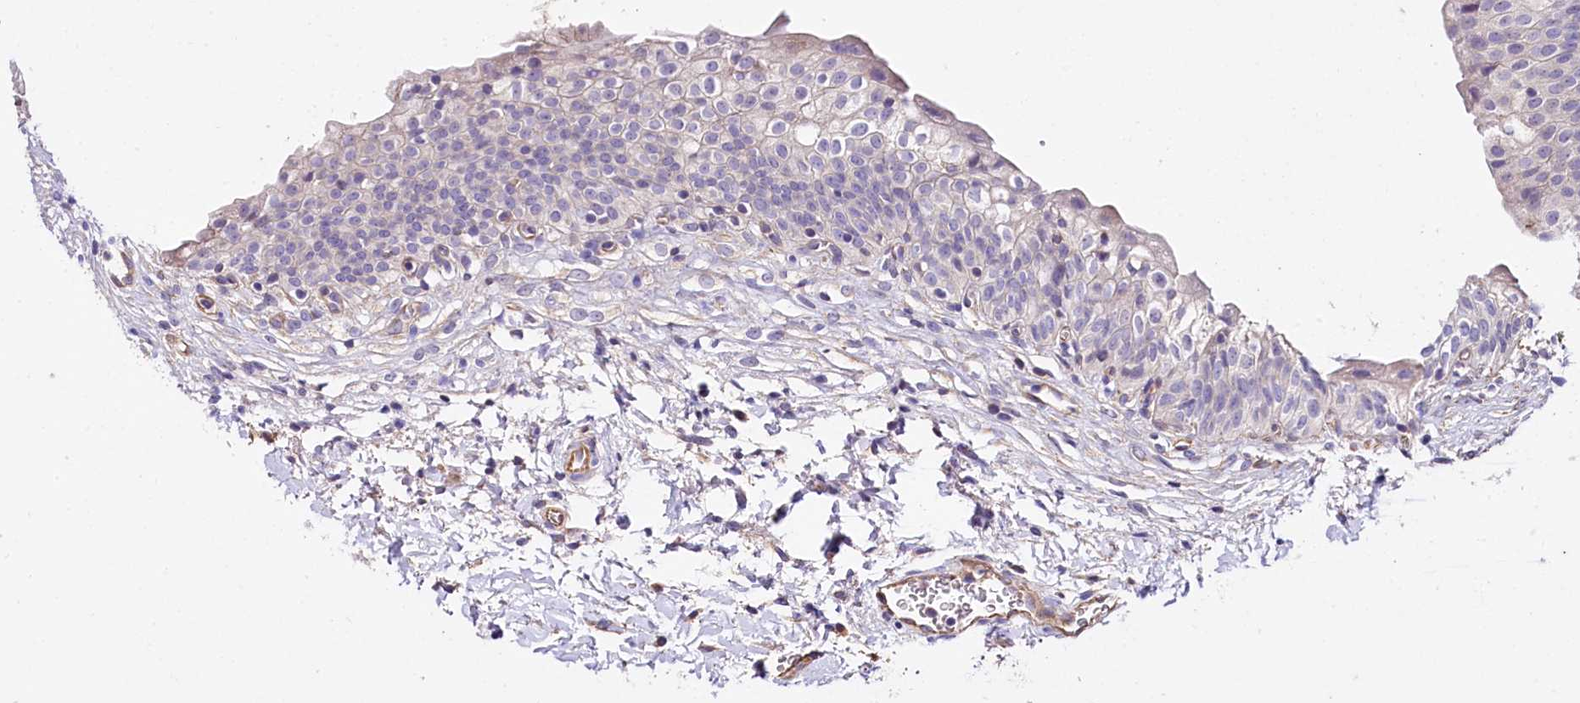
{"staining": {"intensity": "negative", "quantity": "none", "location": "none"}, "tissue": "urinary bladder", "cell_type": "Urothelial cells", "image_type": "normal", "snomed": [{"axis": "morphology", "description": "Normal tissue, NOS"}, {"axis": "topography", "description": "Urinary bladder"}], "caption": "Image shows no protein positivity in urothelial cells of unremarkable urinary bladder.", "gene": "SLC7A1", "patient": {"sex": "male", "age": 55}}